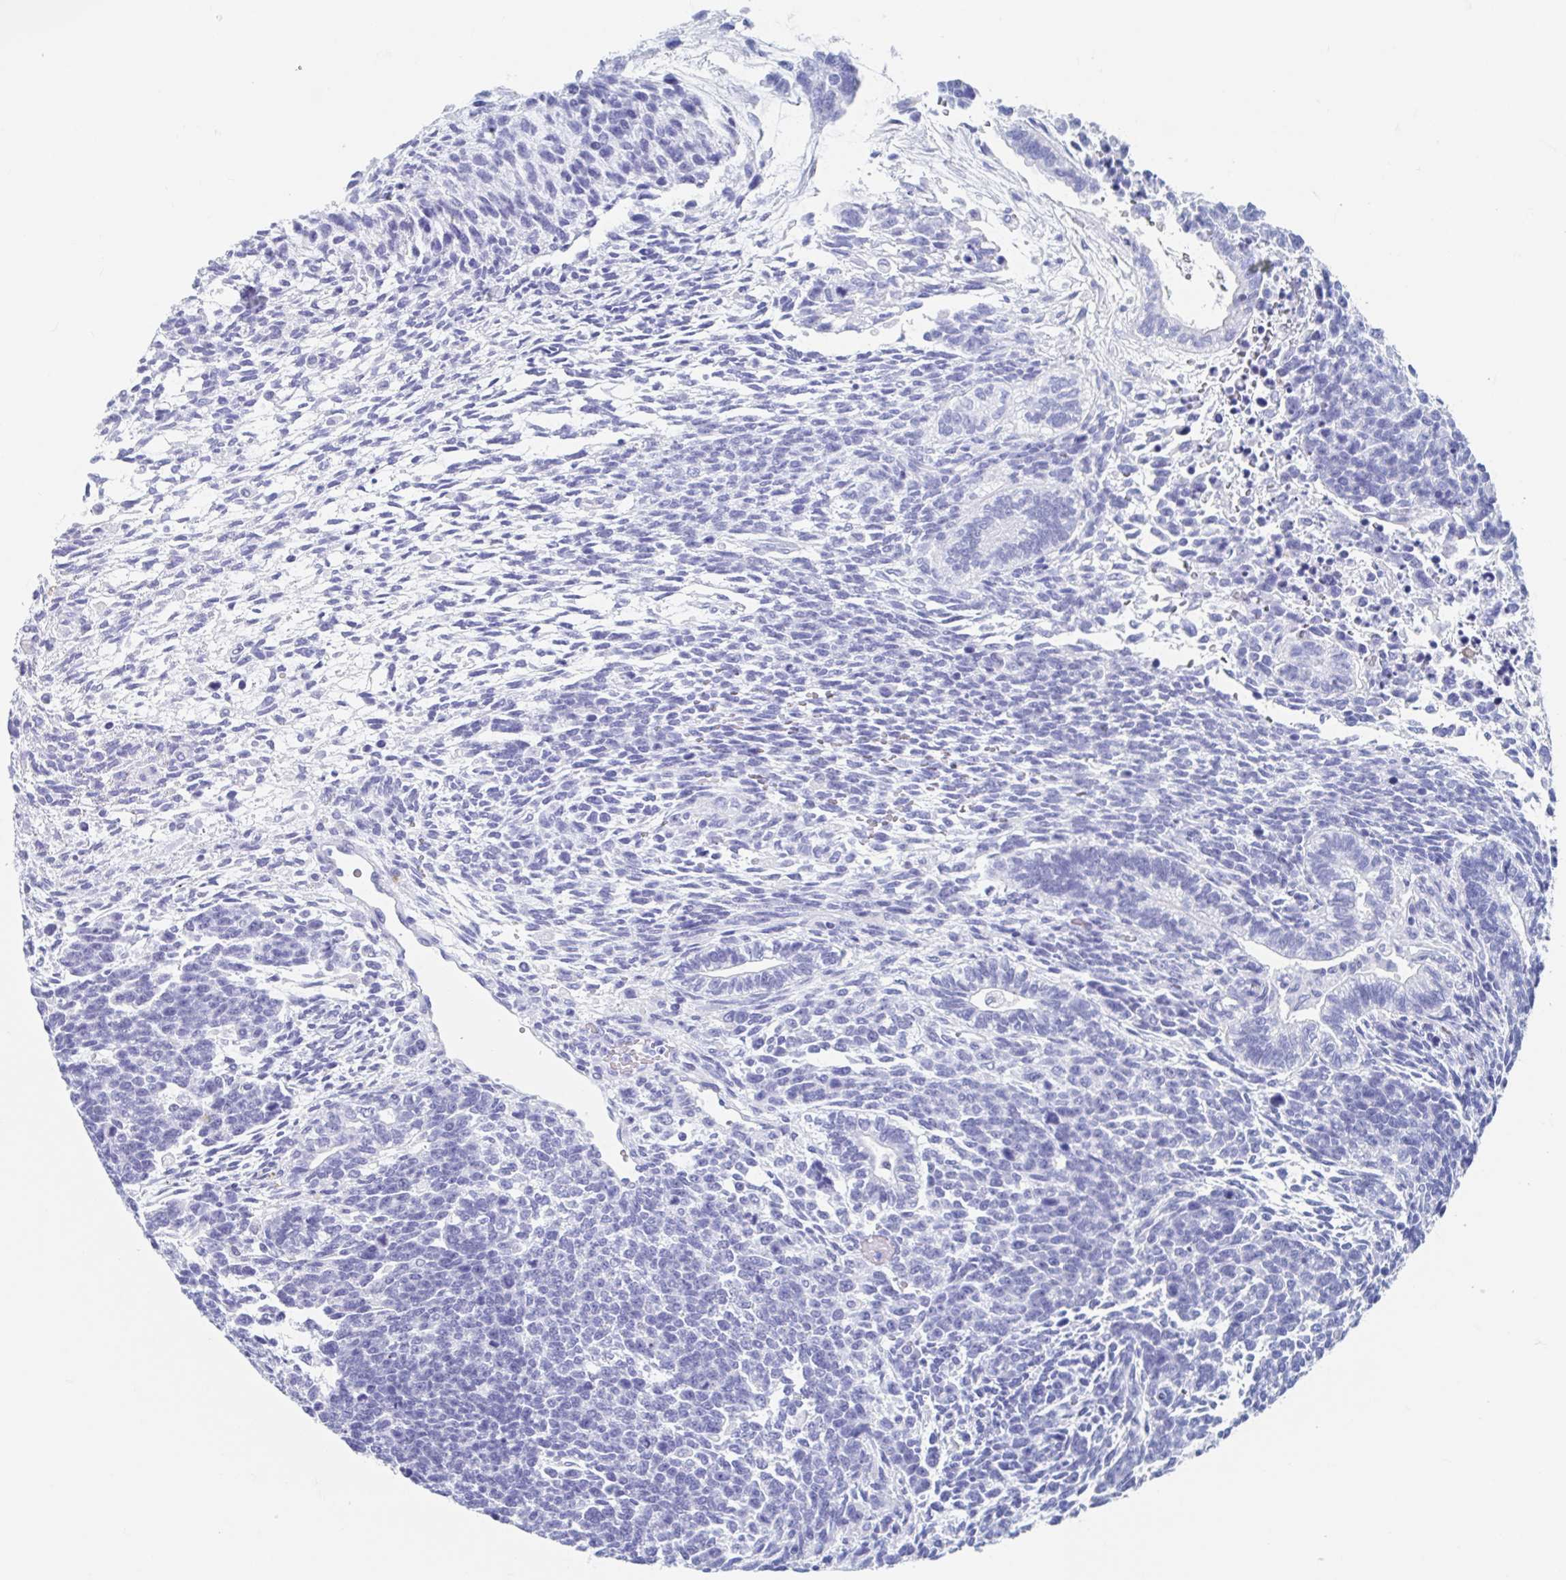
{"staining": {"intensity": "negative", "quantity": "none", "location": "none"}, "tissue": "testis cancer", "cell_type": "Tumor cells", "image_type": "cancer", "snomed": [{"axis": "morphology", "description": "Carcinoma, Embryonal, NOS"}, {"axis": "topography", "description": "Testis"}], "caption": "Human embryonal carcinoma (testis) stained for a protein using immunohistochemistry exhibits no expression in tumor cells.", "gene": "C10orf53", "patient": {"sex": "male", "age": 23}}